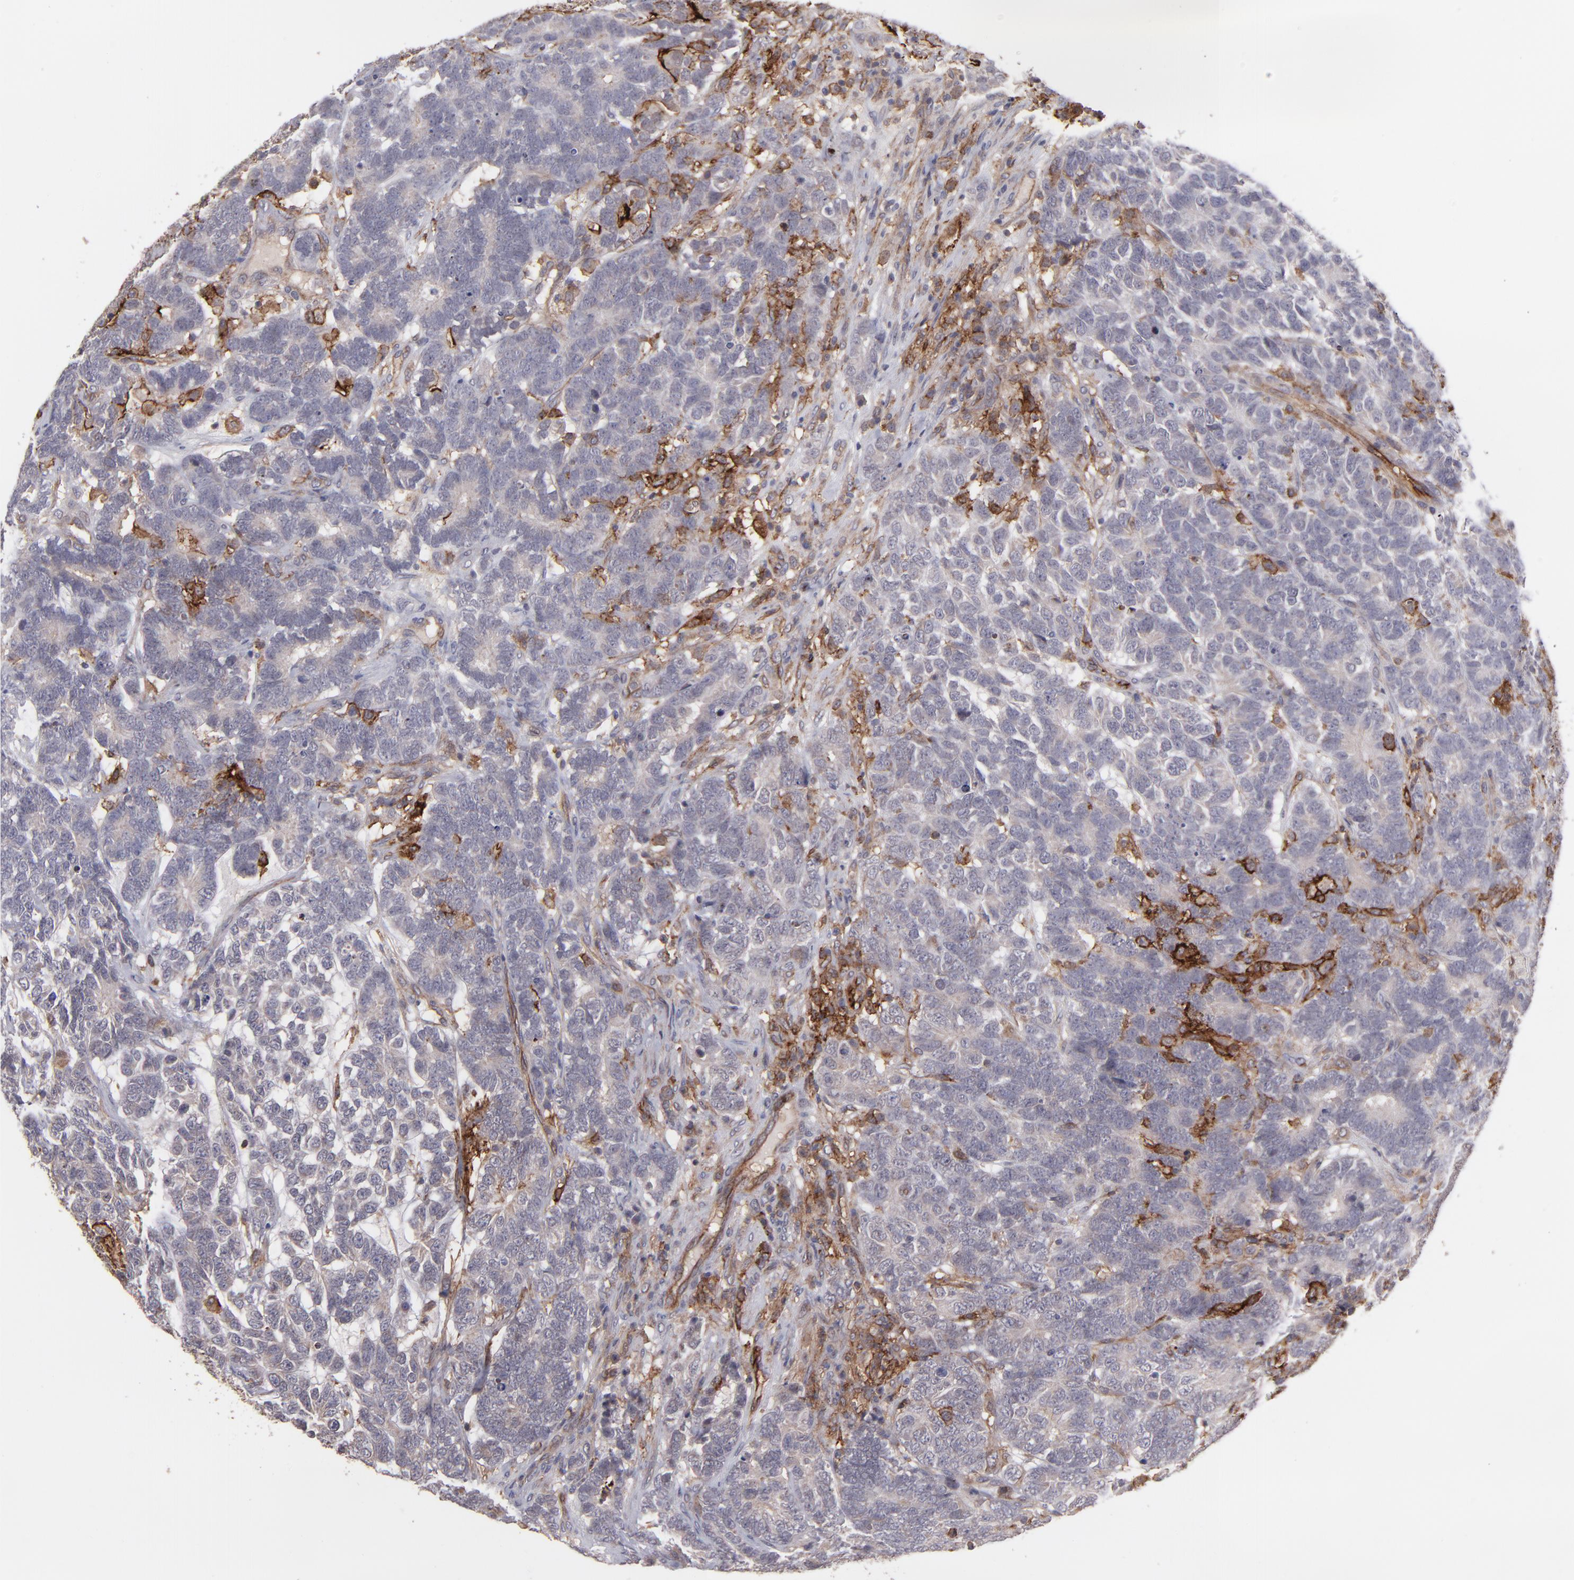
{"staining": {"intensity": "negative", "quantity": "none", "location": "none"}, "tissue": "testis cancer", "cell_type": "Tumor cells", "image_type": "cancer", "snomed": [{"axis": "morphology", "description": "Carcinoma, Embryonal, NOS"}, {"axis": "topography", "description": "Testis"}], "caption": "The image exhibits no staining of tumor cells in testis cancer (embryonal carcinoma). (DAB IHC, high magnification).", "gene": "ICAM1", "patient": {"sex": "male", "age": 26}}